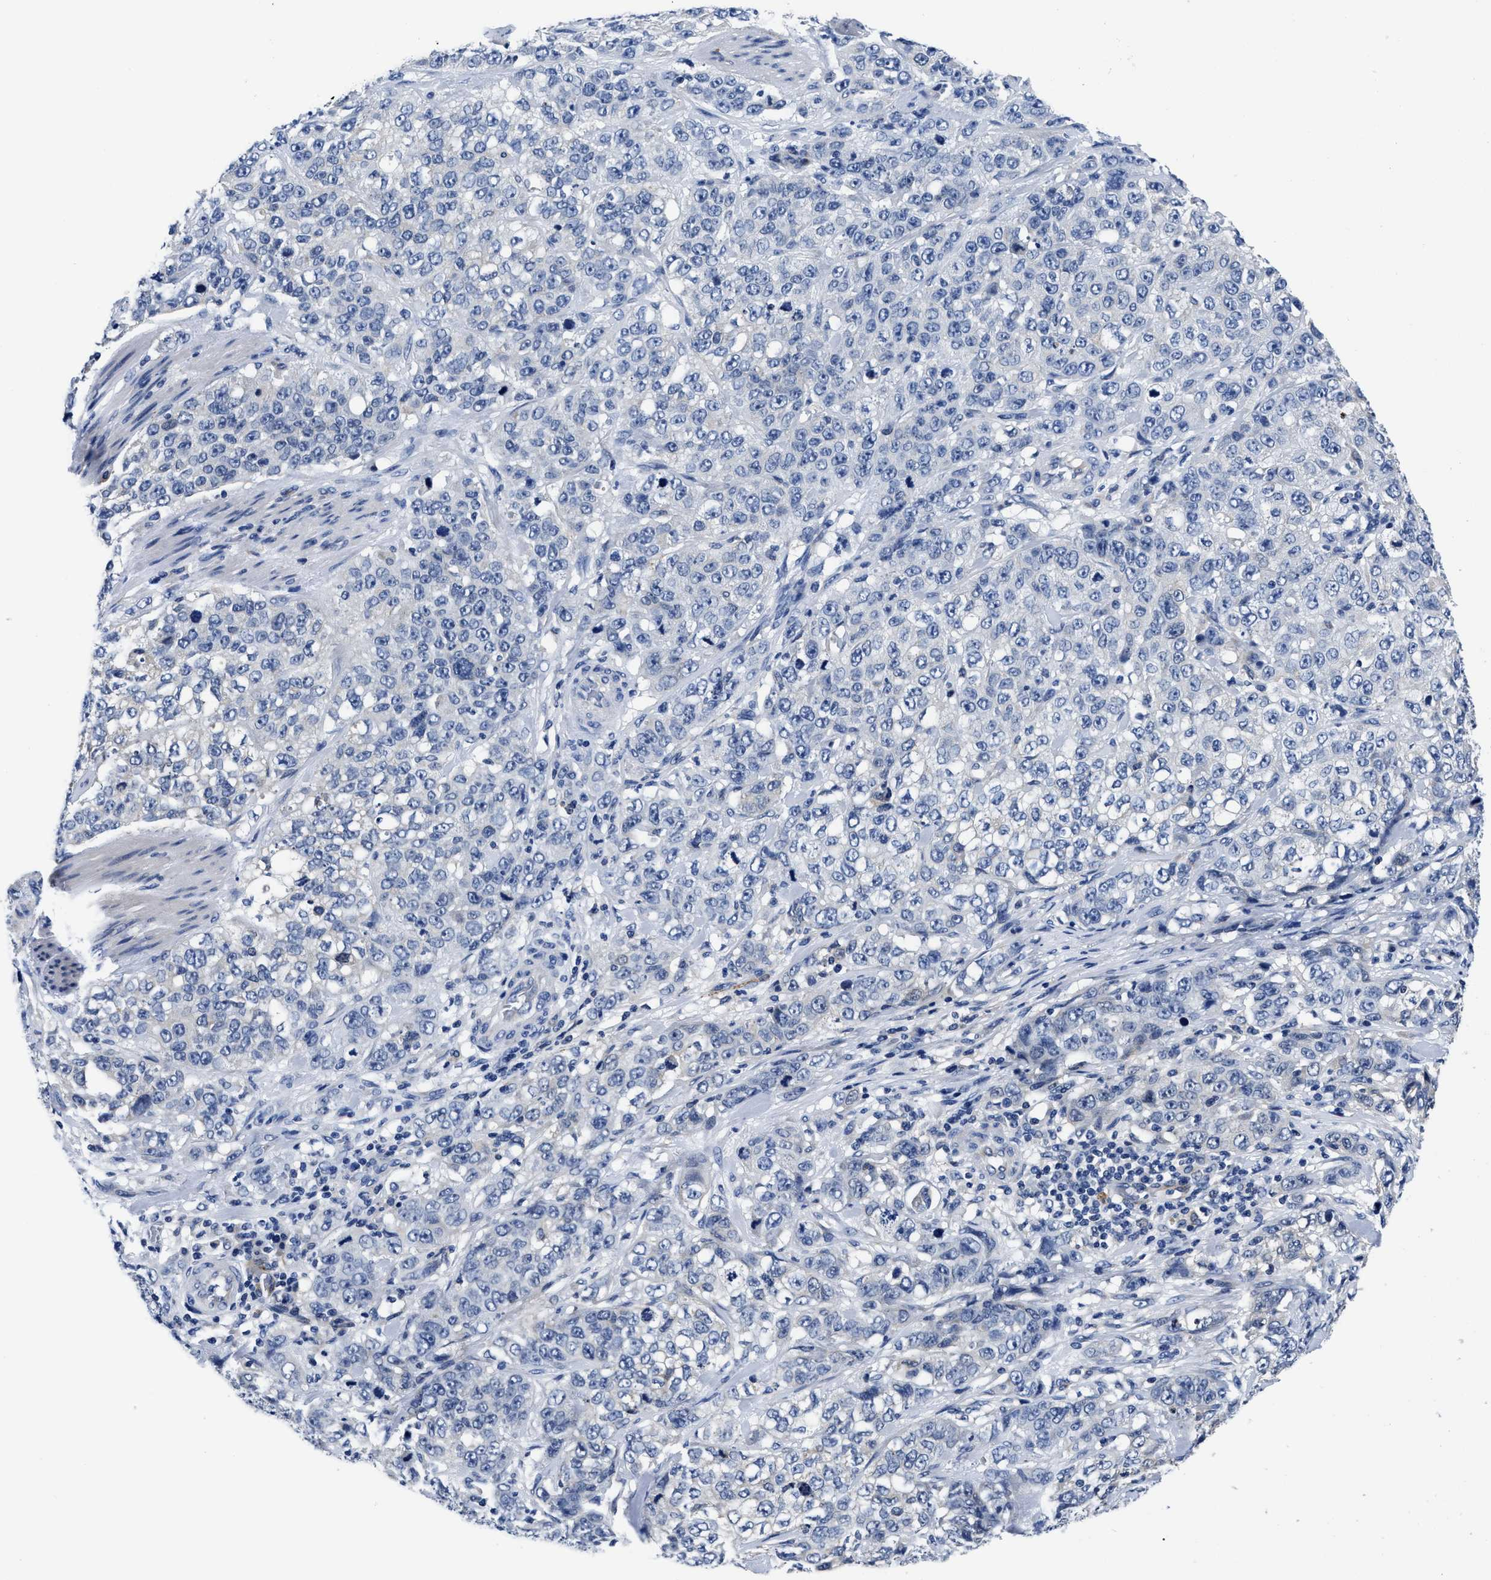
{"staining": {"intensity": "negative", "quantity": "none", "location": "none"}, "tissue": "stomach cancer", "cell_type": "Tumor cells", "image_type": "cancer", "snomed": [{"axis": "morphology", "description": "Adenocarcinoma, NOS"}, {"axis": "topography", "description": "Stomach"}], "caption": "The micrograph demonstrates no significant positivity in tumor cells of stomach cancer (adenocarcinoma).", "gene": "SLC35F1", "patient": {"sex": "male", "age": 48}}